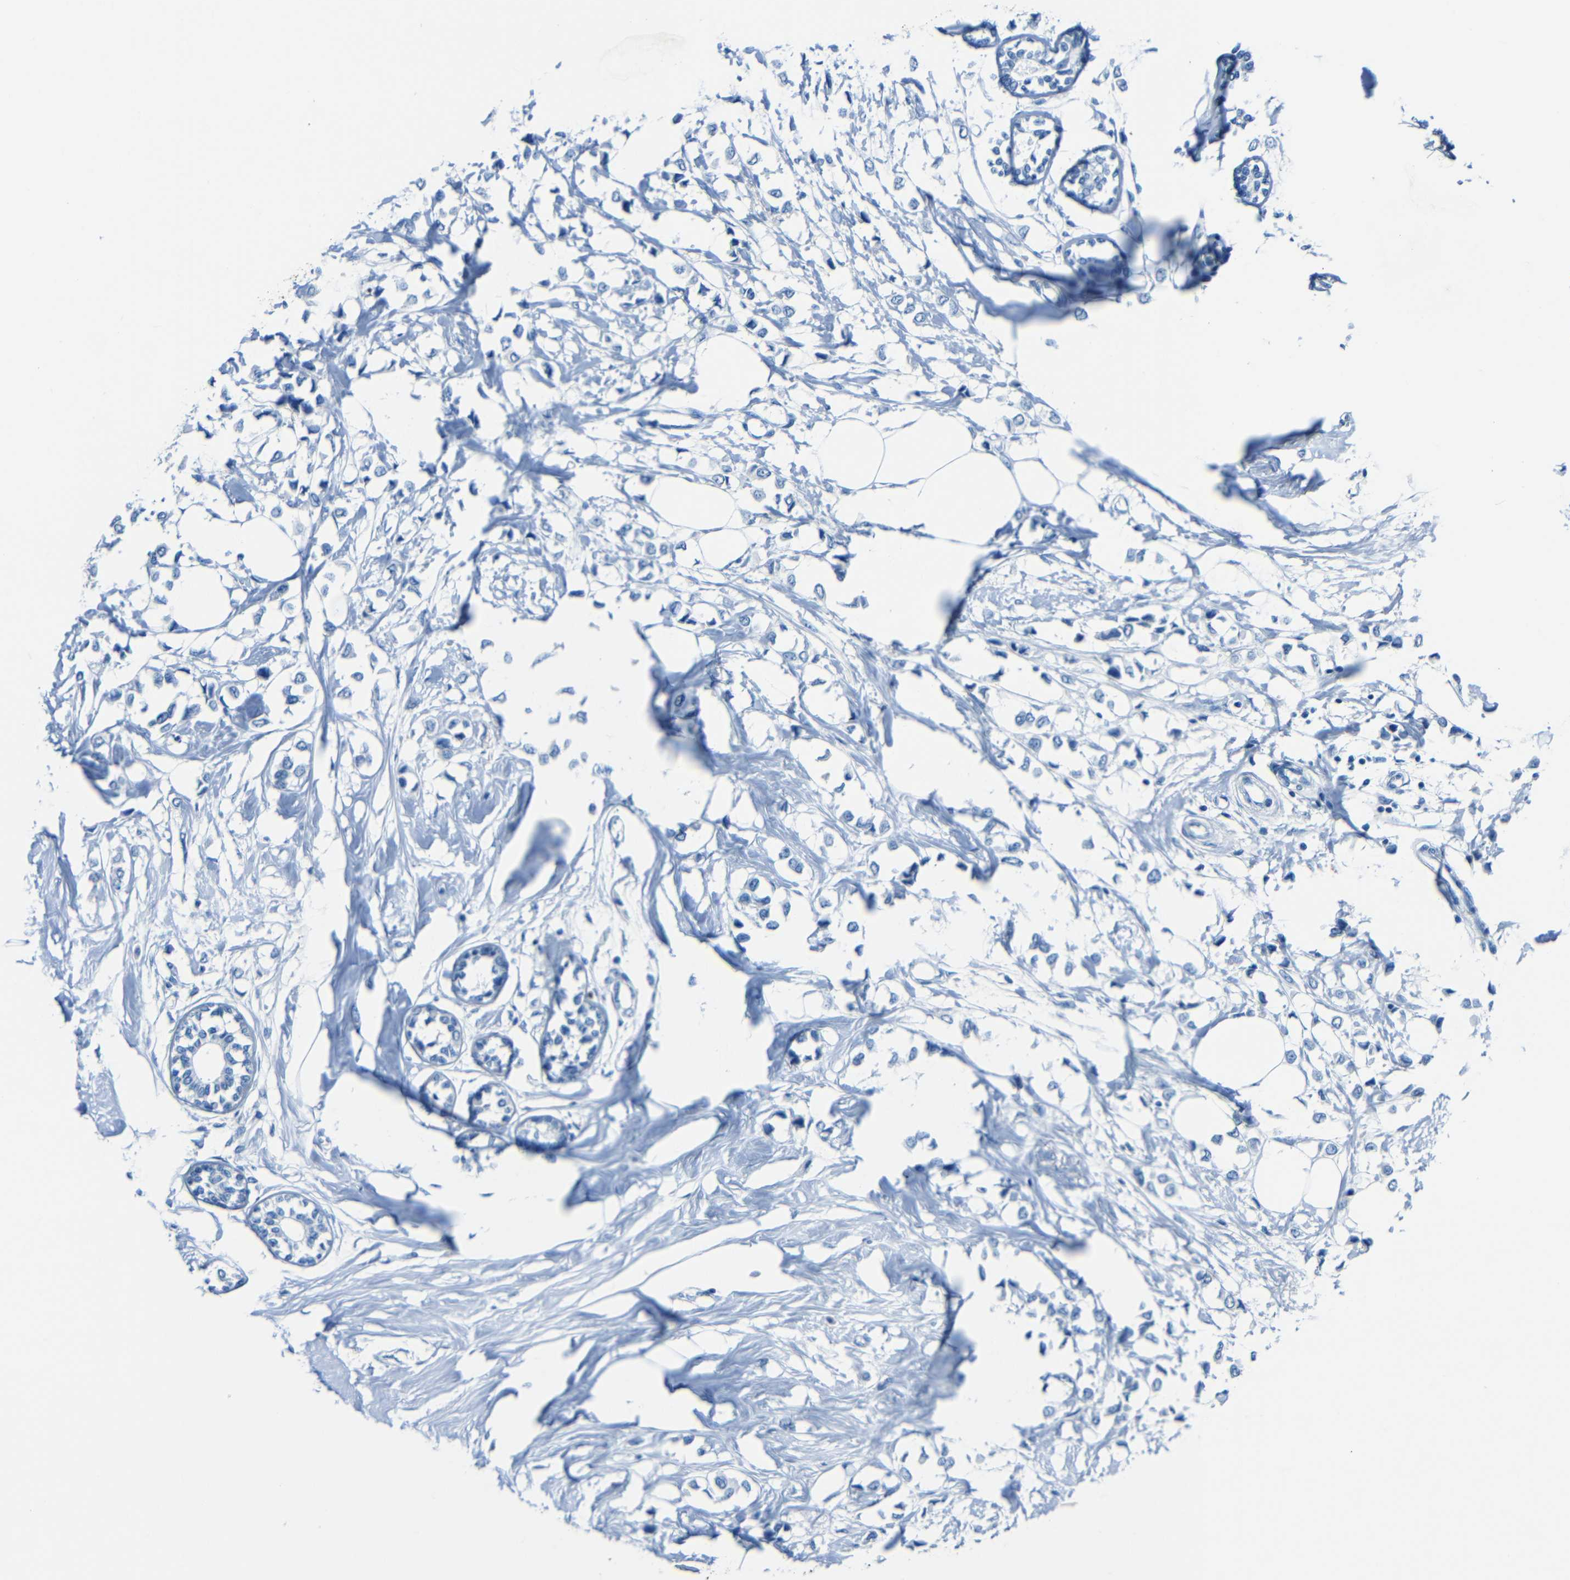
{"staining": {"intensity": "negative", "quantity": "none", "location": "none"}, "tissue": "breast cancer", "cell_type": "Tumor cells", "image_type": "cancer", "snomed": [{"axis": "morphology", "description": "Lobular carcinoma"}, {"axis": "topography", "description": "Breast"}], "caption": "A histopathology image of human breast cancer is negative for staining in tumor cells.", "gene": "FBN2", "patient": {"sex": "female", "age": 51}}